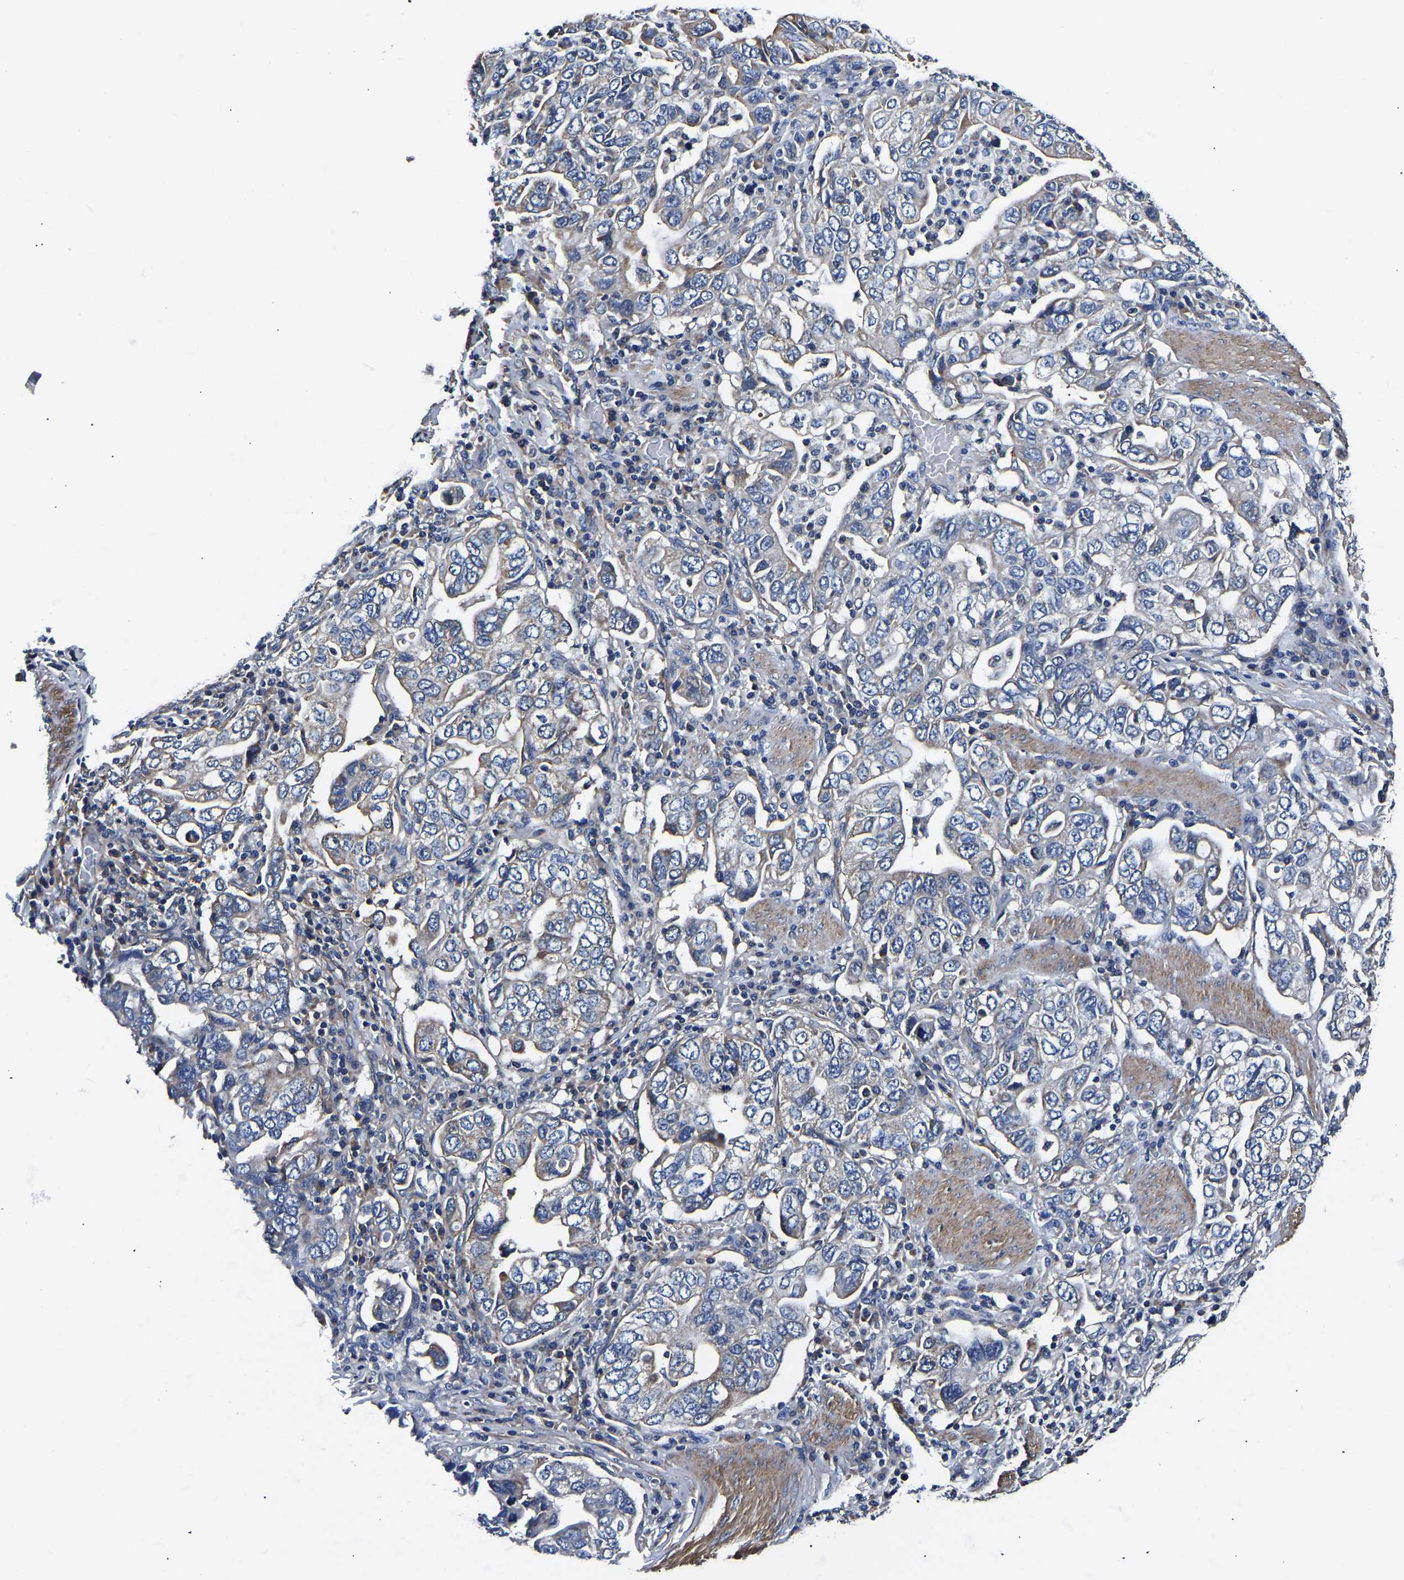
{"staining": {"intensity": "negative", "quantity": "none", "location": "none"}, "tissue": "stomach cancer", "cell_type": "Tumor cells", "image_type": "cancer", "snomed": [{"axis": "morphology", "description": "Adenocarcinoma, NOS"}, {"axis": "topography", "description": "Stomach, upper"}], "caption": "This is an immunohistochemistry (IHC) photomicrograph of stomach cancer. There is no staining in tumor cells.", "gene": "KCTD17", "patient": {"sex": "male", "age": 62}}